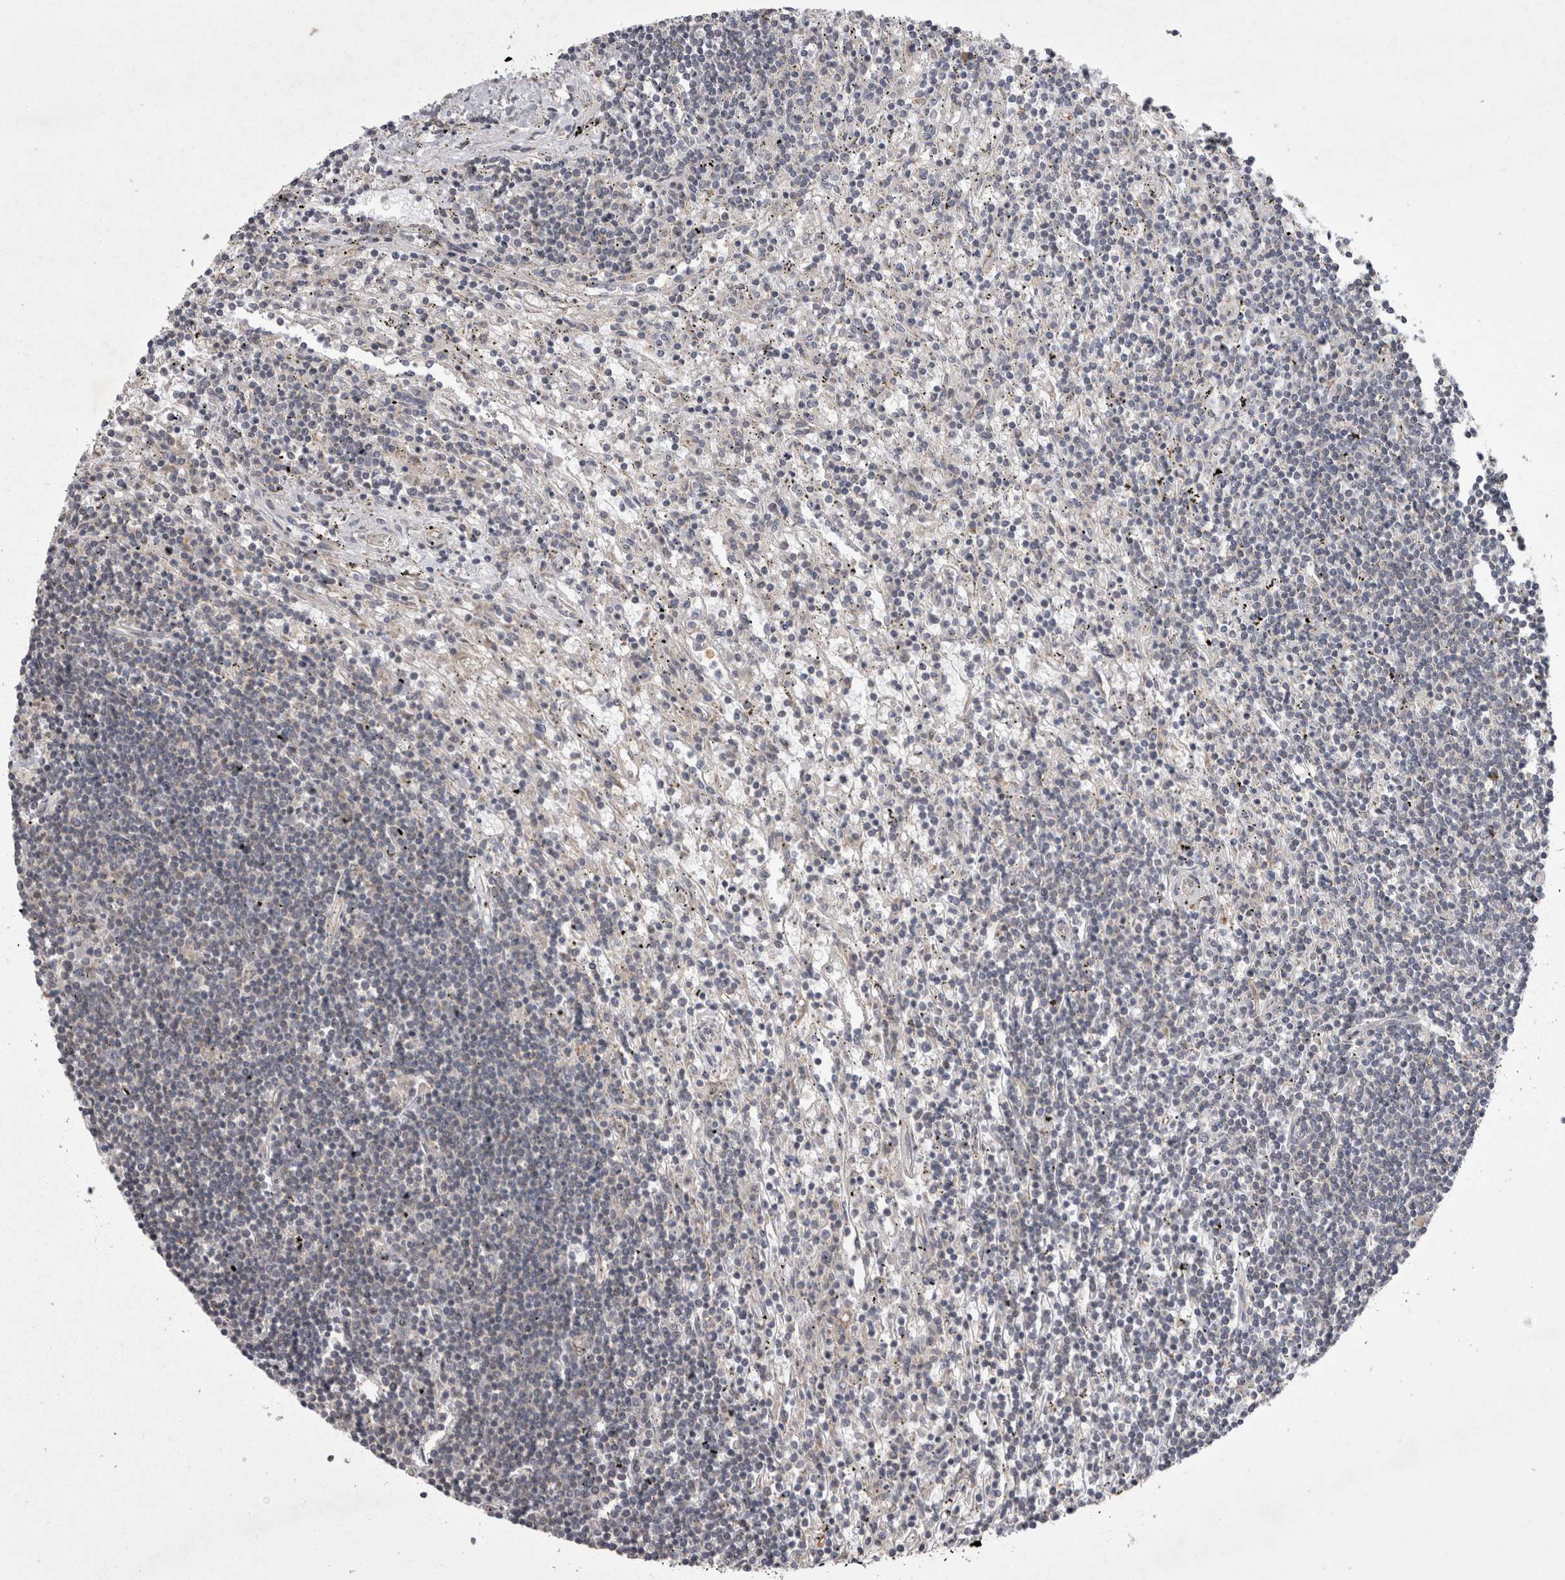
{"staining": {"intensity": "negative", "quantity": "none", "location": "none"}, "tissue": "lymphoma", "cell_type": "Tumor cells", "image_type": "cancer", "snomed": [{"axis": "morphology", "description": "Malignant lymphoma, non-Hodgkin's type, Low grade"}, {"axis": "topography", "description": "Spleen"}], "caption": "Protein analysis of lymphoma exhibits no significant positivity in tumor cells.", "gene": "TSPOAP1", "patient": {"sex": "male", "age": 76}}